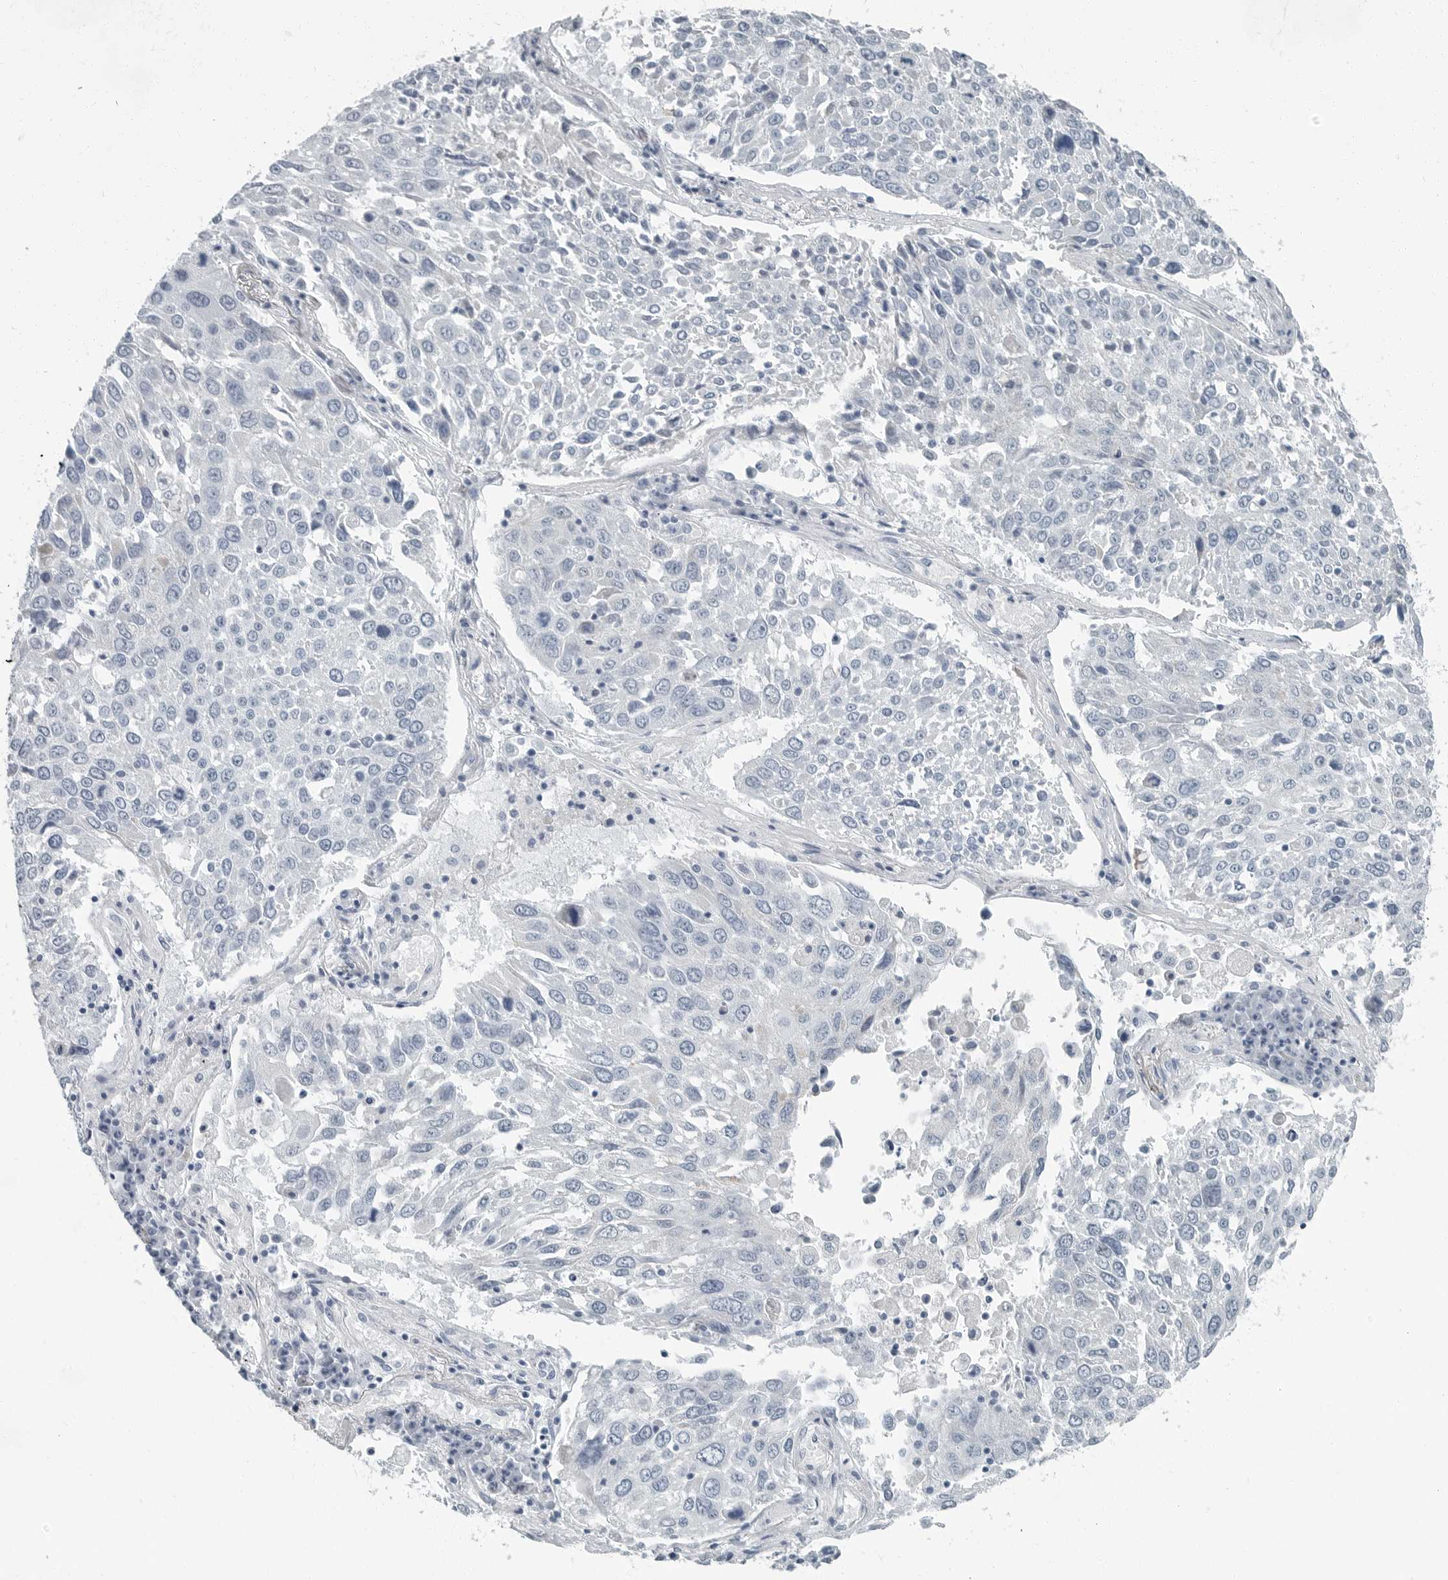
{"staining": {"intensity": "negative", "quantity": "none", "location": "none"}, "tissue": "lung cancer", "cell_type": "Tumor cells", "image_type": "cancer", "snomed": [{"axis": "morphology", "description": "Squamous cell carcinoma, NOS"}, {"axis": "topography", "description": "Lung"}], "caption": "Micrograph shows no significant protein staining in tumor cells of lung squamous cell carcinoma.", "gene": "ZPBP2", "patient": {"sex": "male", "age": 65}}